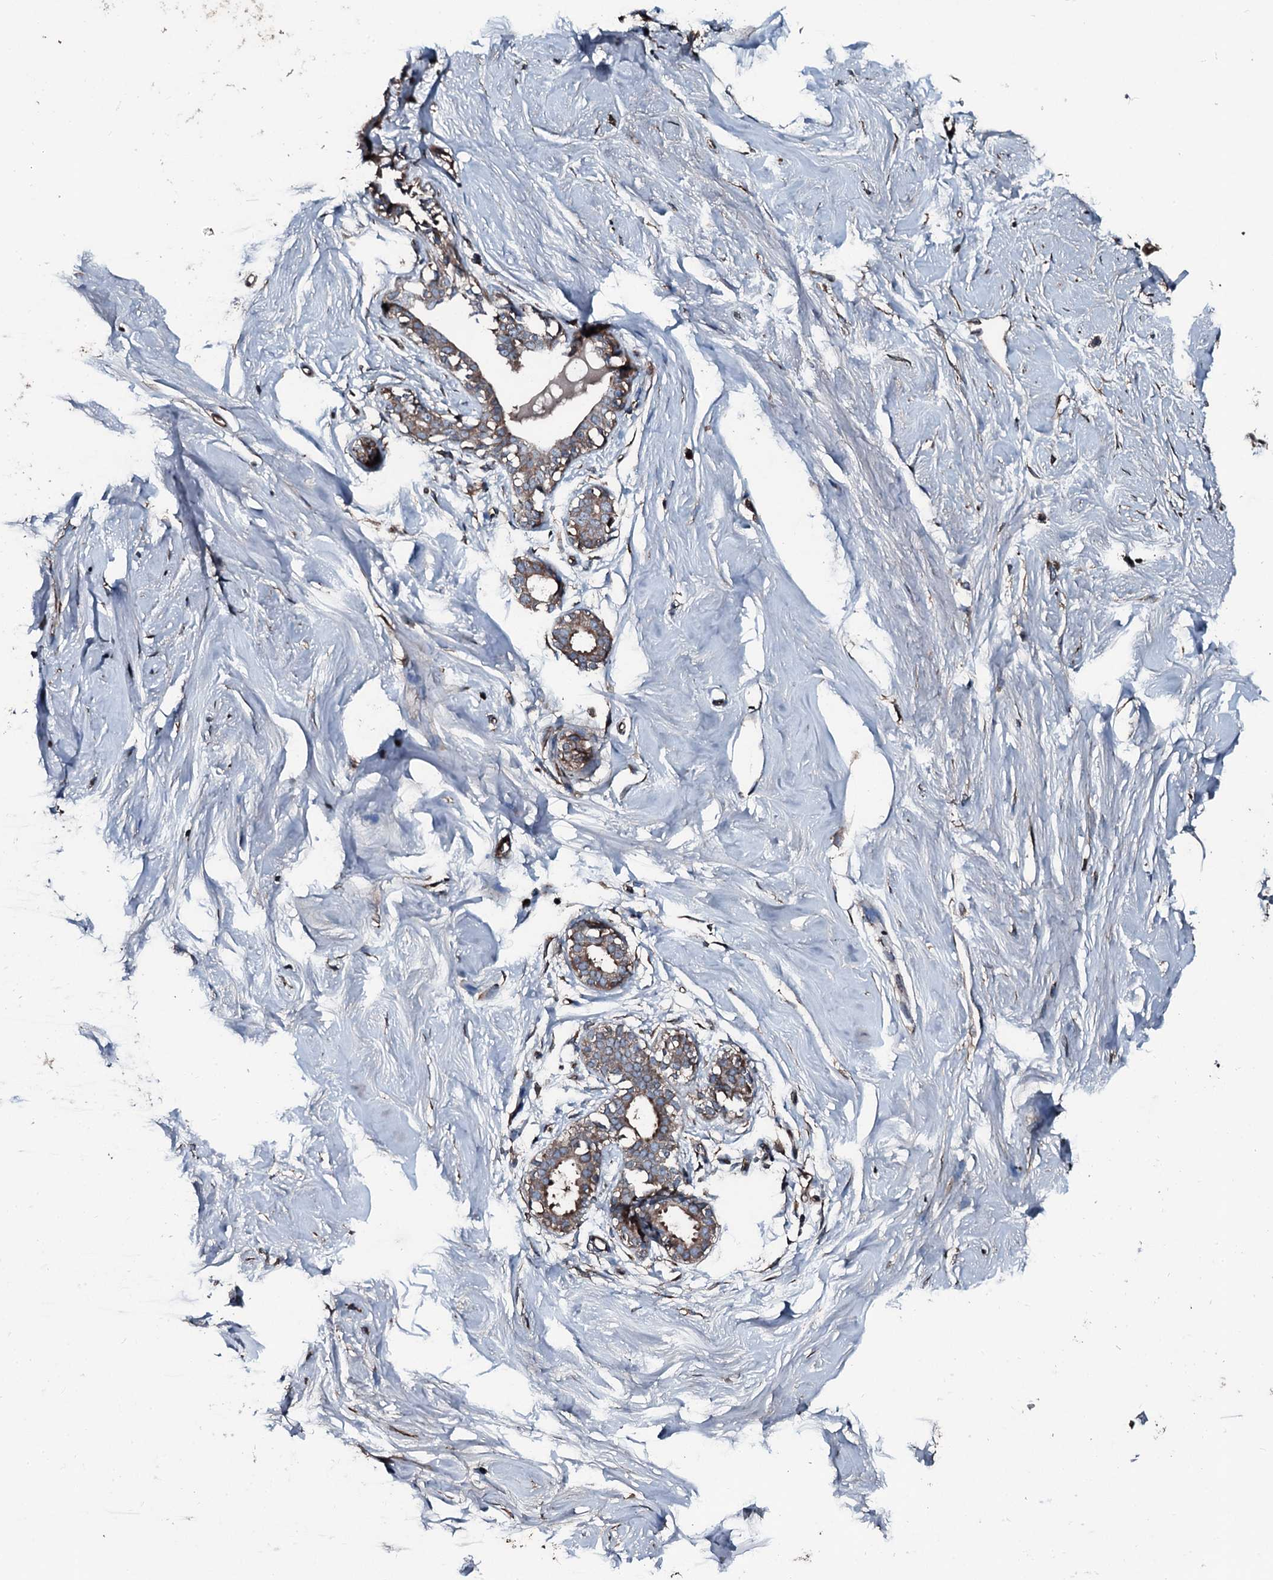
{"staining": {"intensity": "moderate", "quantity": "<25%", "location": "cytoplasmic/membranous"}, "tissue": "breast", "cell_type": "Adipocytes", "image_type": "normal", "snomed": [{"axis": "morphology", "description": "Normal tissue, NOS"}, {"axis": "morphology", "description": "Adenoma, NOS"}, {"axis": "topography", "description": "Breast"}], "caption": "Moderate cytoplasmic/membranous protein staining is identified in approximately <25% of adipocytes in breast. (DAB IHC, brown staining for protein, blue staining for nuclei).", "gene": "AARS1", "patient": {"sex": "female", "age": 23}}